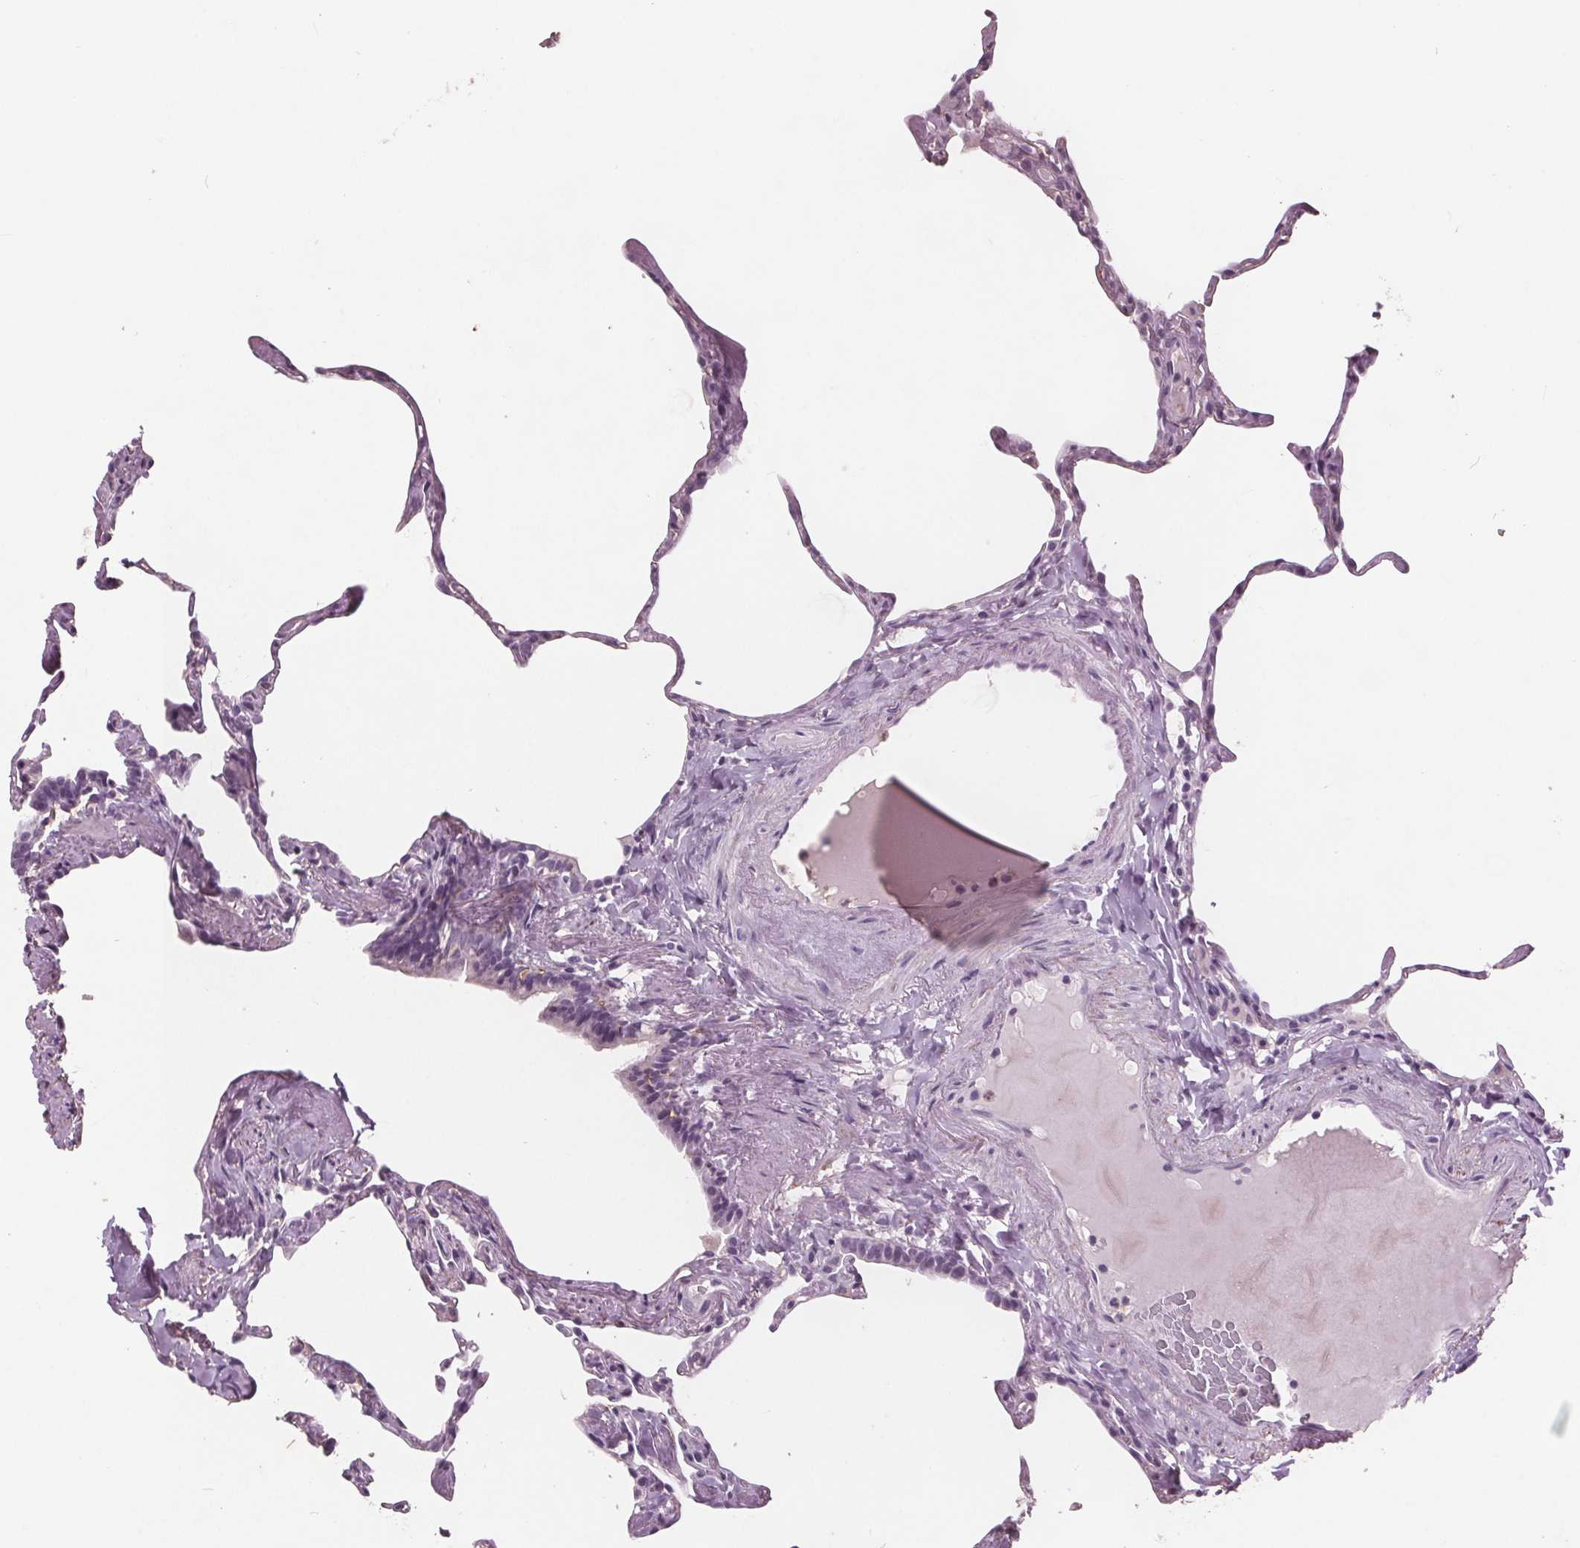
{"staining": {"intensity": "negative", "quantity": "none", "location": "none"}, "tissue": "lung", "cell_type": "Alveolar cells", "image_type": "normal", "snomed": [{"axis": "morphology", "description": "Normal tissue, NOS"}, {"axis": "topography", "description": "Lung"}], "caption": "Alveolar cells show no significant protein expression in benign lung. The staining was performed using DAB to visualize the protein expression in brown, while the nuclei were stained in blue with hematoxylin (Magnification: 20x).", "gene": "PTPN14", "patient": {"sex": "male", "age": 65}}